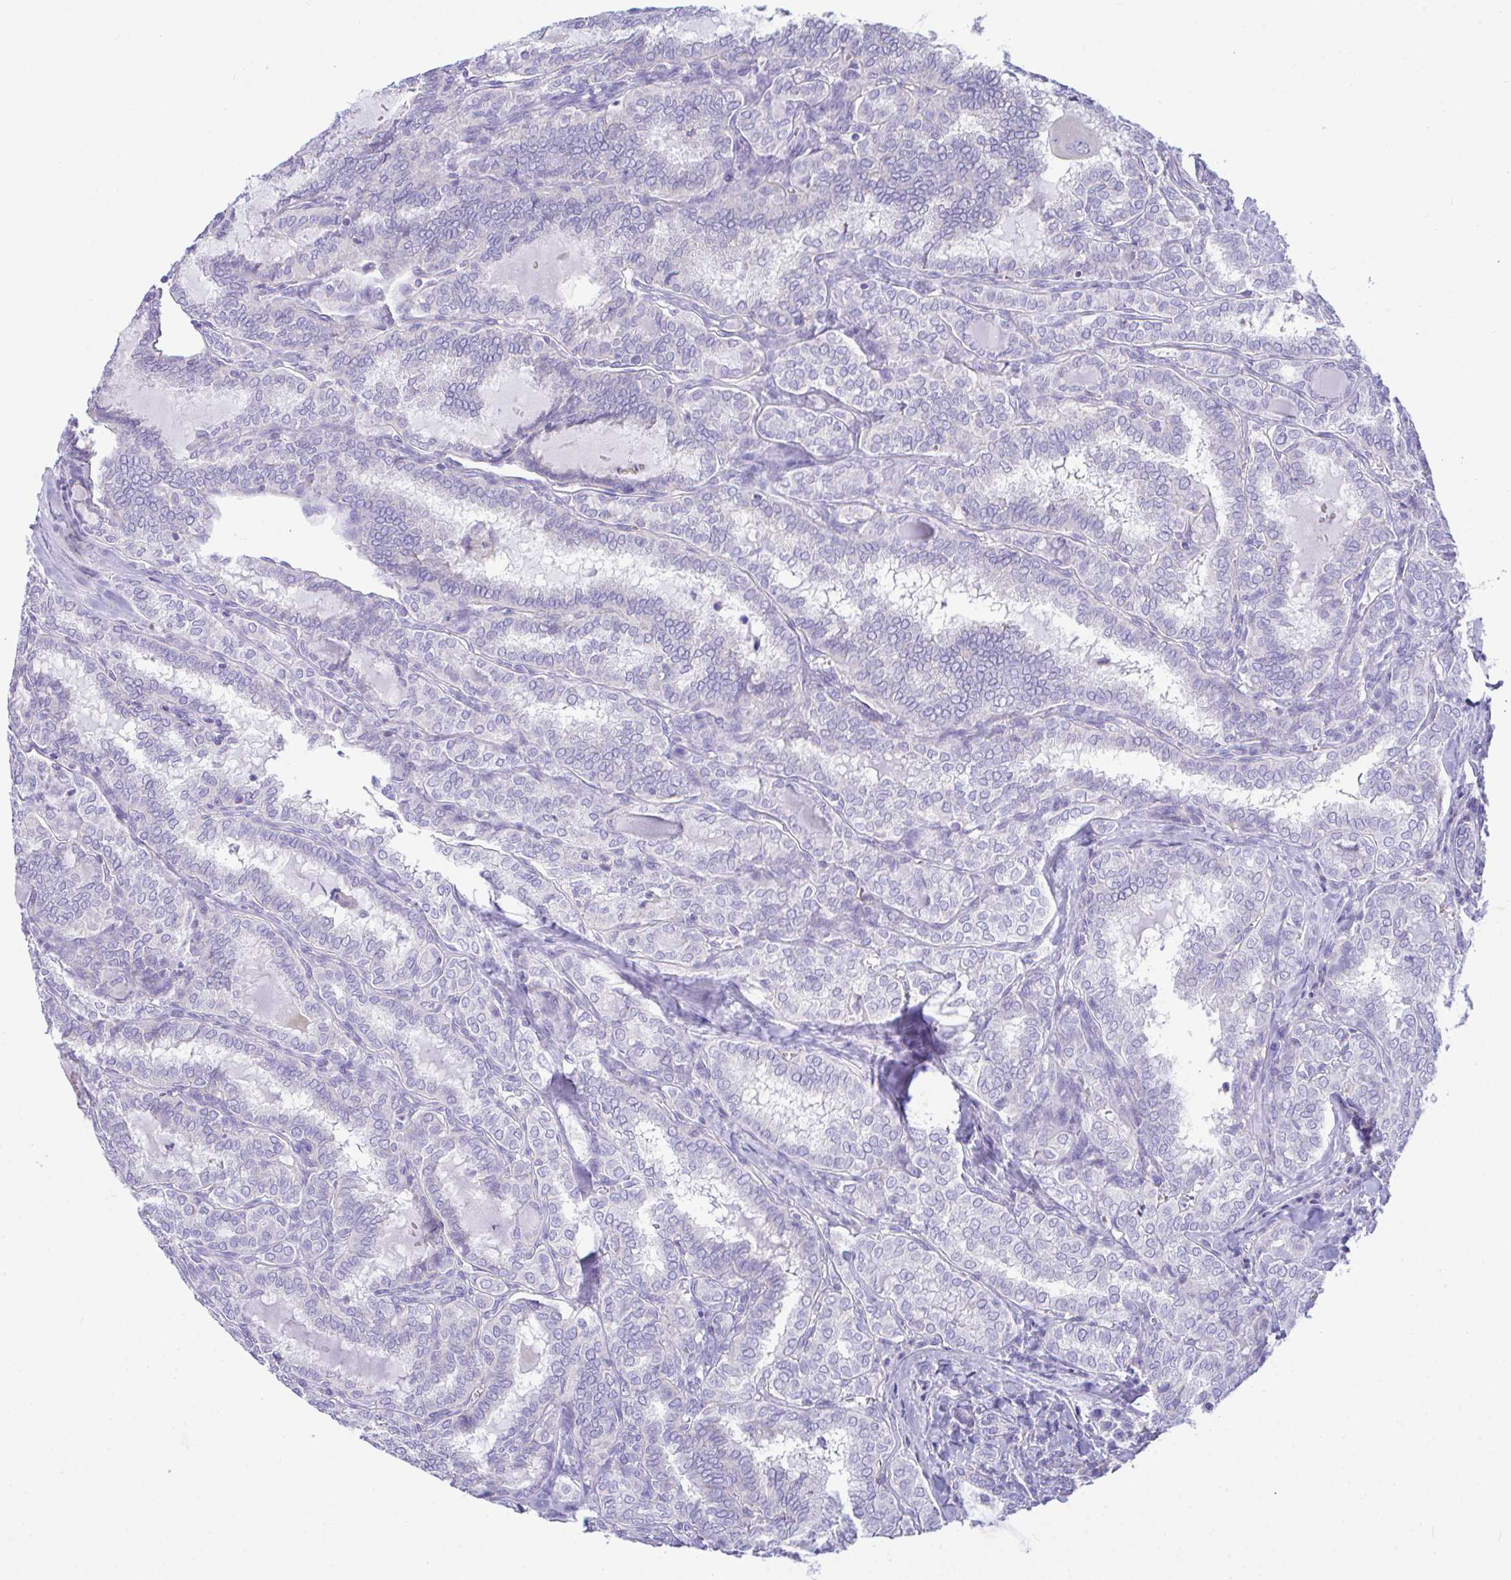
{"staining": {"intensity": "negative", "quantity": "none", "location": "none"}, "tissue": "thyroid cancer", "cell_type": "Tumor cells", "image_type": "cancer", "snomed": [{"axis": "morphology", "description": "Papillary adenocarcinoma, NOS"}, {"axis": "topography", "description": "Thyroid gland"}], "caption": "Immunohistochemical staining of thyroid cancer (papillary adenocarcinoma) reveals no significant positivity in tumor cells.", "gene": "NLRP8", "patient": {"sex": "female", "age": 30}}